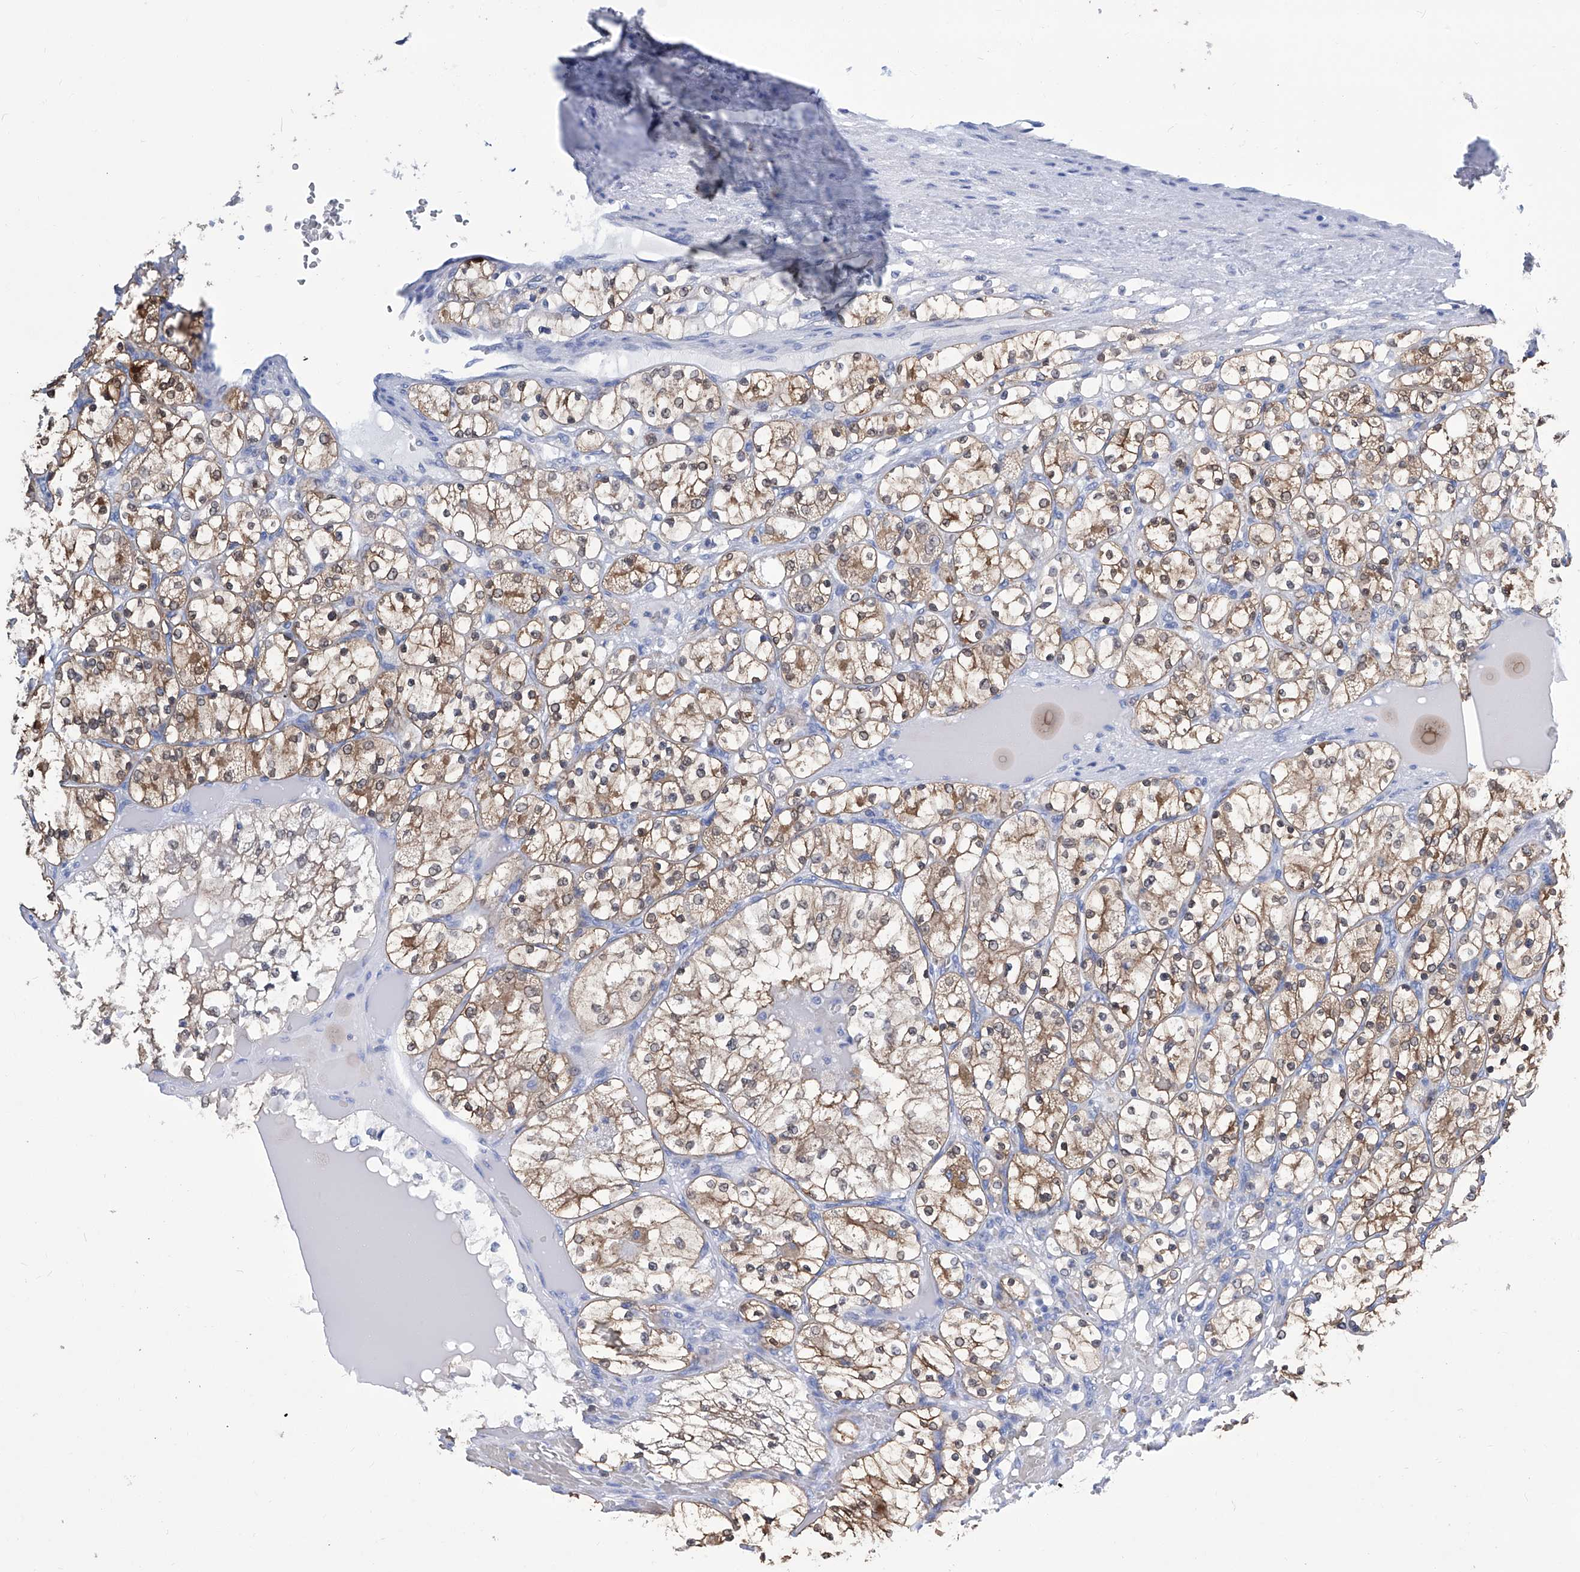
{"staining": {"intensity": "moderate", "quantity": ">75%", "location": "cytoplasmic/membranous"}, "tissue": "renal cancer", "cell_type": "Tumor cells", "image_type": "cancer", "snomed": [{"axis": "morphology", "description": "Adenocarcinoma, NOS"}, {"axis": "topography", "description": "Kidney"}], "caption": "Tumor cells exhibit moderate cytoplasmic/membranous positivity in approximately >75% of cells in renal cancer.", "gene": "IMPA2", "patient": {"sex": "female", "age": 69}}